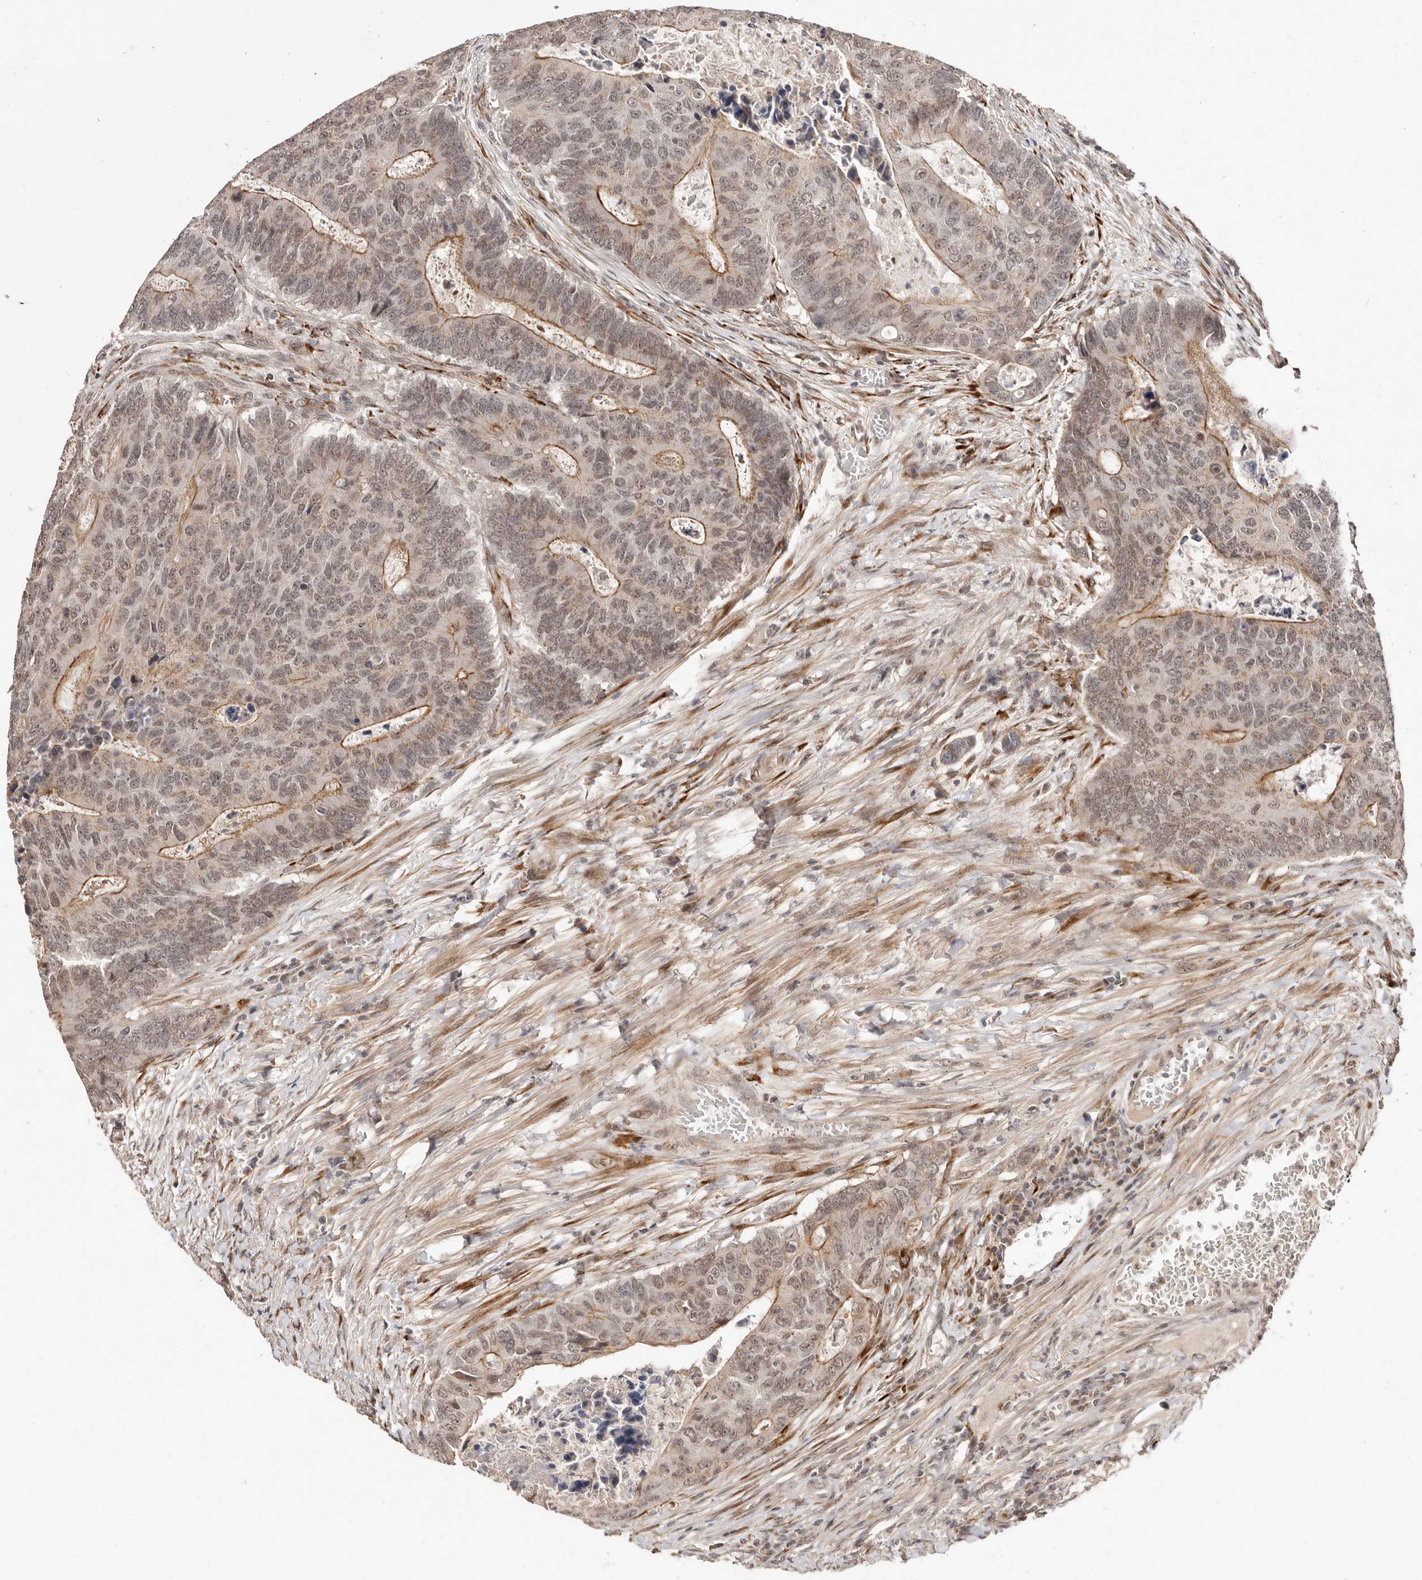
{"staining": {"intensity": "moderate", "quantity": "25%-75%", "location": "cytoplasmic/membranous,nuclear"}, "tissue": "colorectal cancer", "cell_type": "Tumor cells", "image_type": "cancer", "snomed": [{"axis": "morphology", "description": "Adenocarcinoma, NOS"}, {"axis": "topography", "description": "Colon"}], "caption": "This is an image of immunohistochemistry staining of colorectal cancer (adenocarcinoma), which shows moderate positivity in the cytoplasmic/membranous and nuclear of tumor cells.", "gene": "SRCAP", "patient": {"sex": "male", "age": 87}}